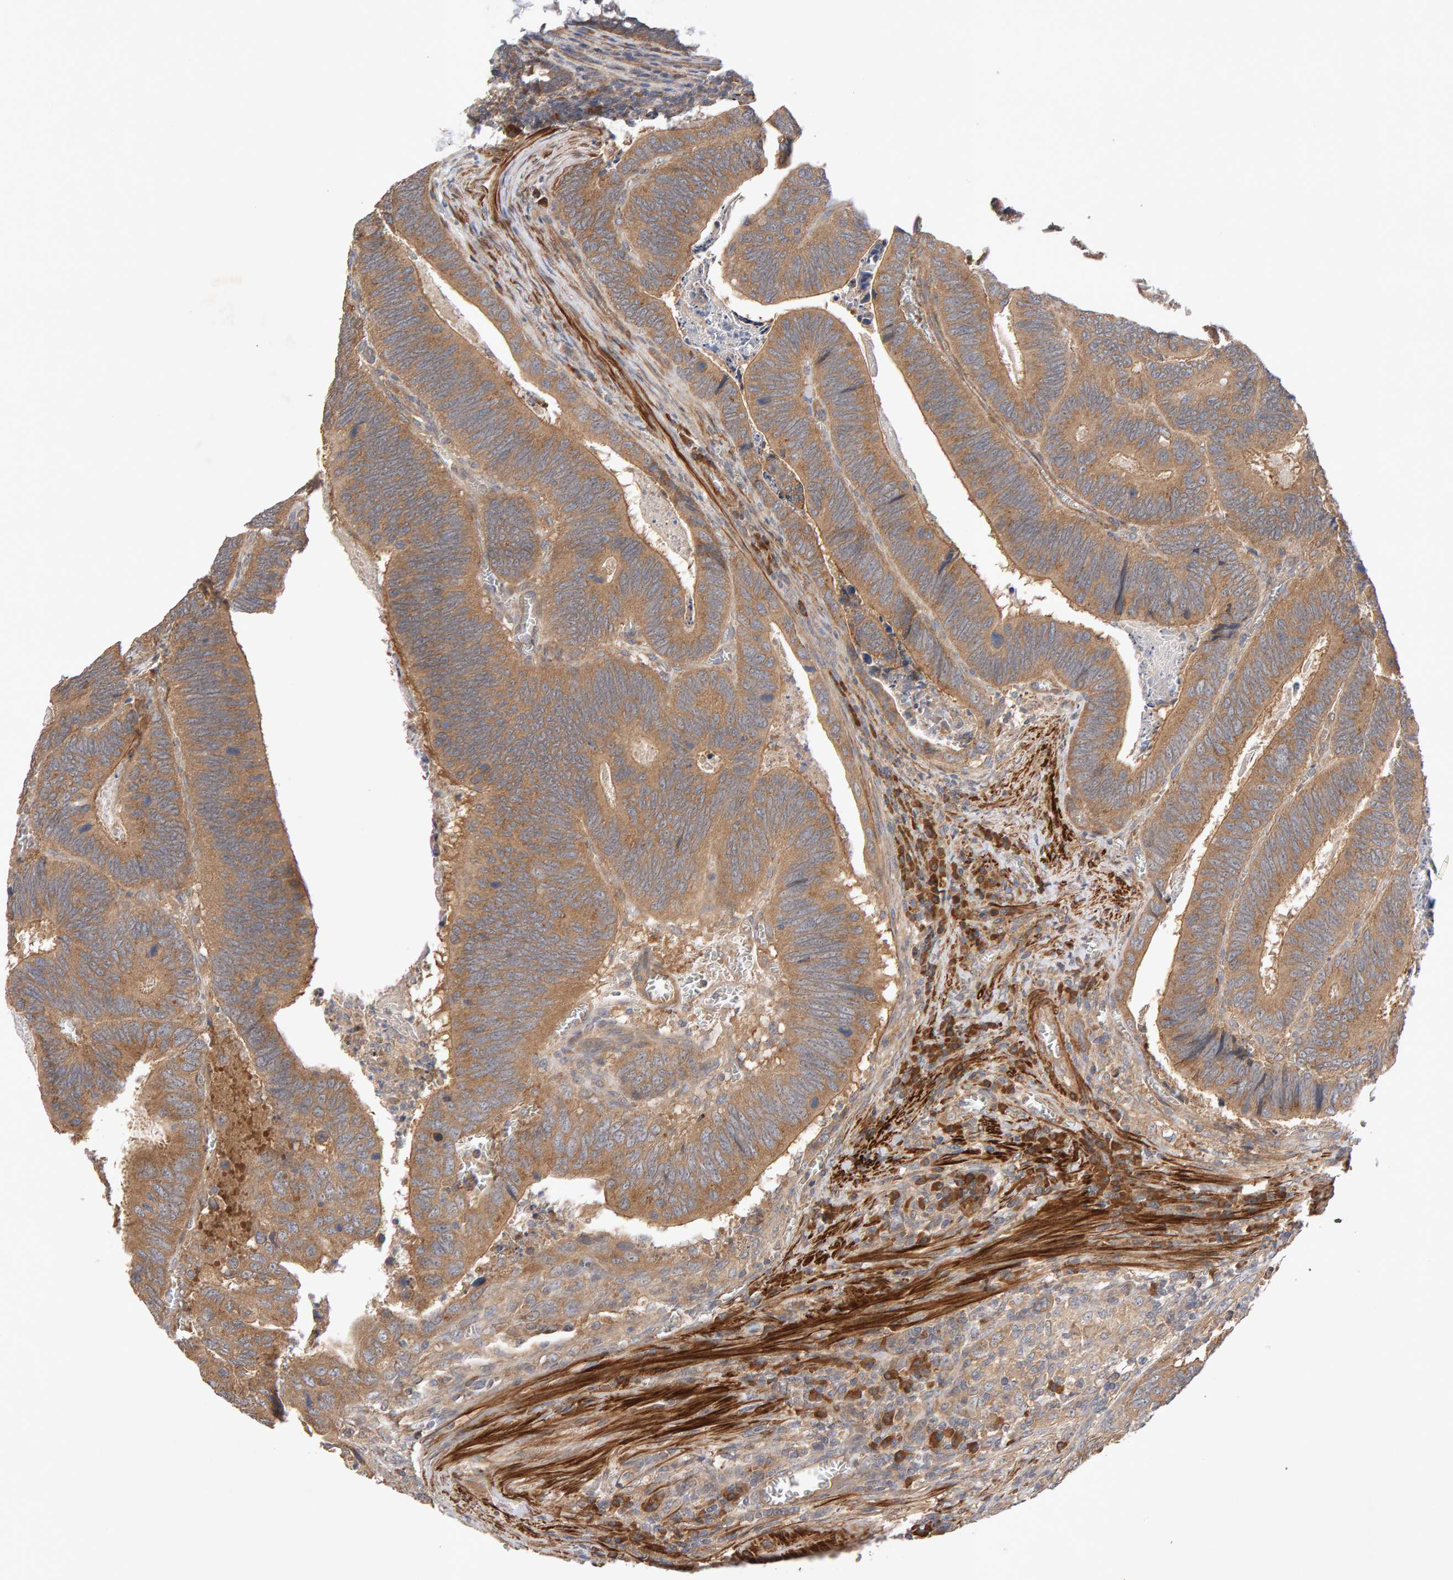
{"staining": {"intensity": "moderate", "quantity": ">75%", "location": "cytoplasmic/membranous"}, "tissue": "colorectal cancer", "cell_type": "Tumor cells", "image_type": "cancer", "snomed": [{"axis": "morphology", "description": "Inflammation, NOS"}, {"axis": "morphology", "description": "Adenocarcinoma, NOS"}, {"axis": "topography", "description": "Colon"}], "caption": "IHC (DAB) staining of human adenocarcinoma (colorectal) reveals moderate cytoplasmic/membranous protein positivity in about >75% of tumor cells. (DAB (3,3'-diaminobenzidine) = brown stain, brightfield microscopy at high magnification).", "gene": "RNF19A", "patient": {"sex": "male", "age": 72}}